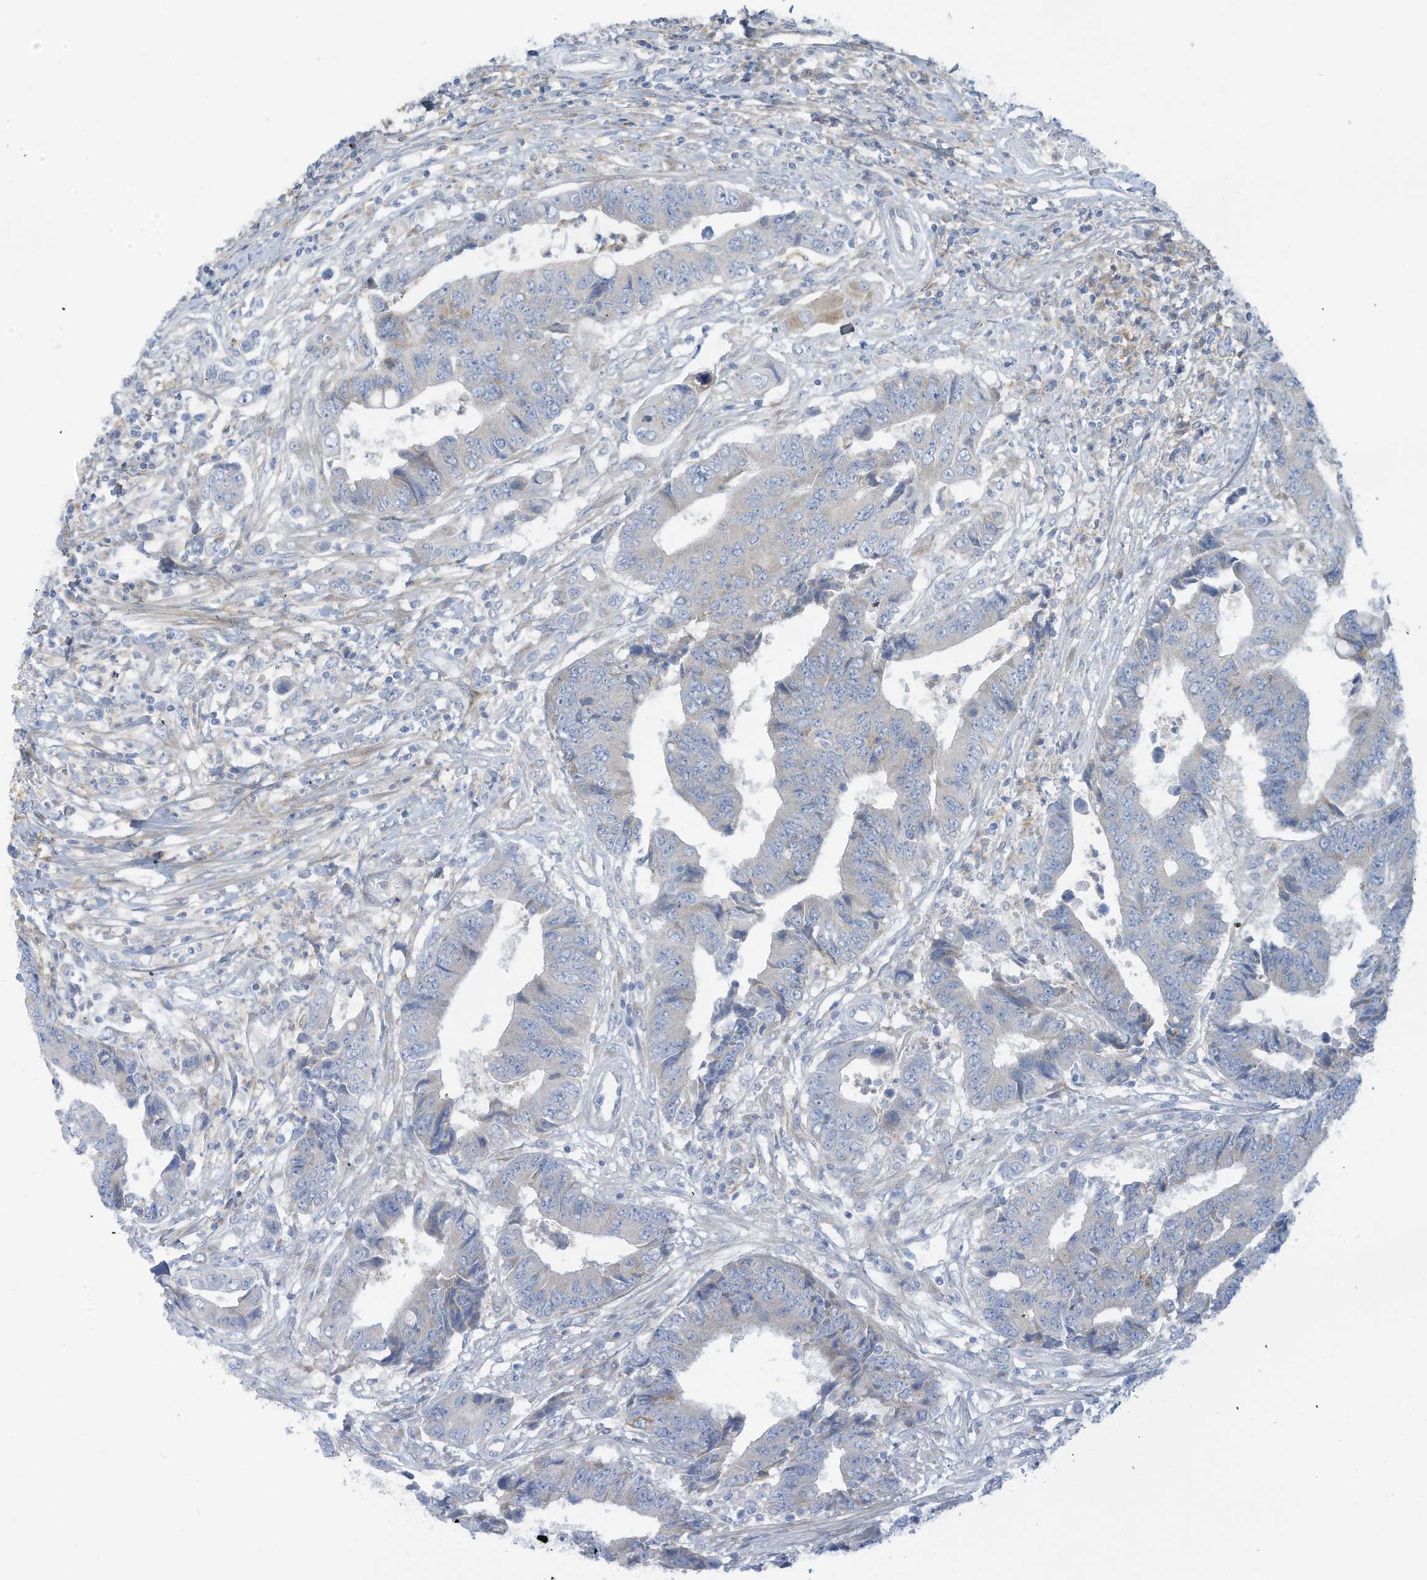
{"staining": {"intensity": "negative", "quantity": "none", "location": "none"}, "tissue": "colorectal cancer", "cell_type": "Tumor cells", "image_type": "cancer", "snomed": [{"axis": "morphology", "description": "Adenocarcinoma, NOS"}, {"axis": "topography", "description": "Rectum"}], "caption": "High magnification brightfield microscopy of colorectal cancer stained with DAB (3,3'-diaminobenzidine) (brown) and counterstained with hematoxylin (blue): tumor cells show no significant expression. (Immunohistochemistry (ihc), brightfield microscopy, high magnification).", "gene": "TRMT2B", "patient": {"sex": "male", "age": 84}}